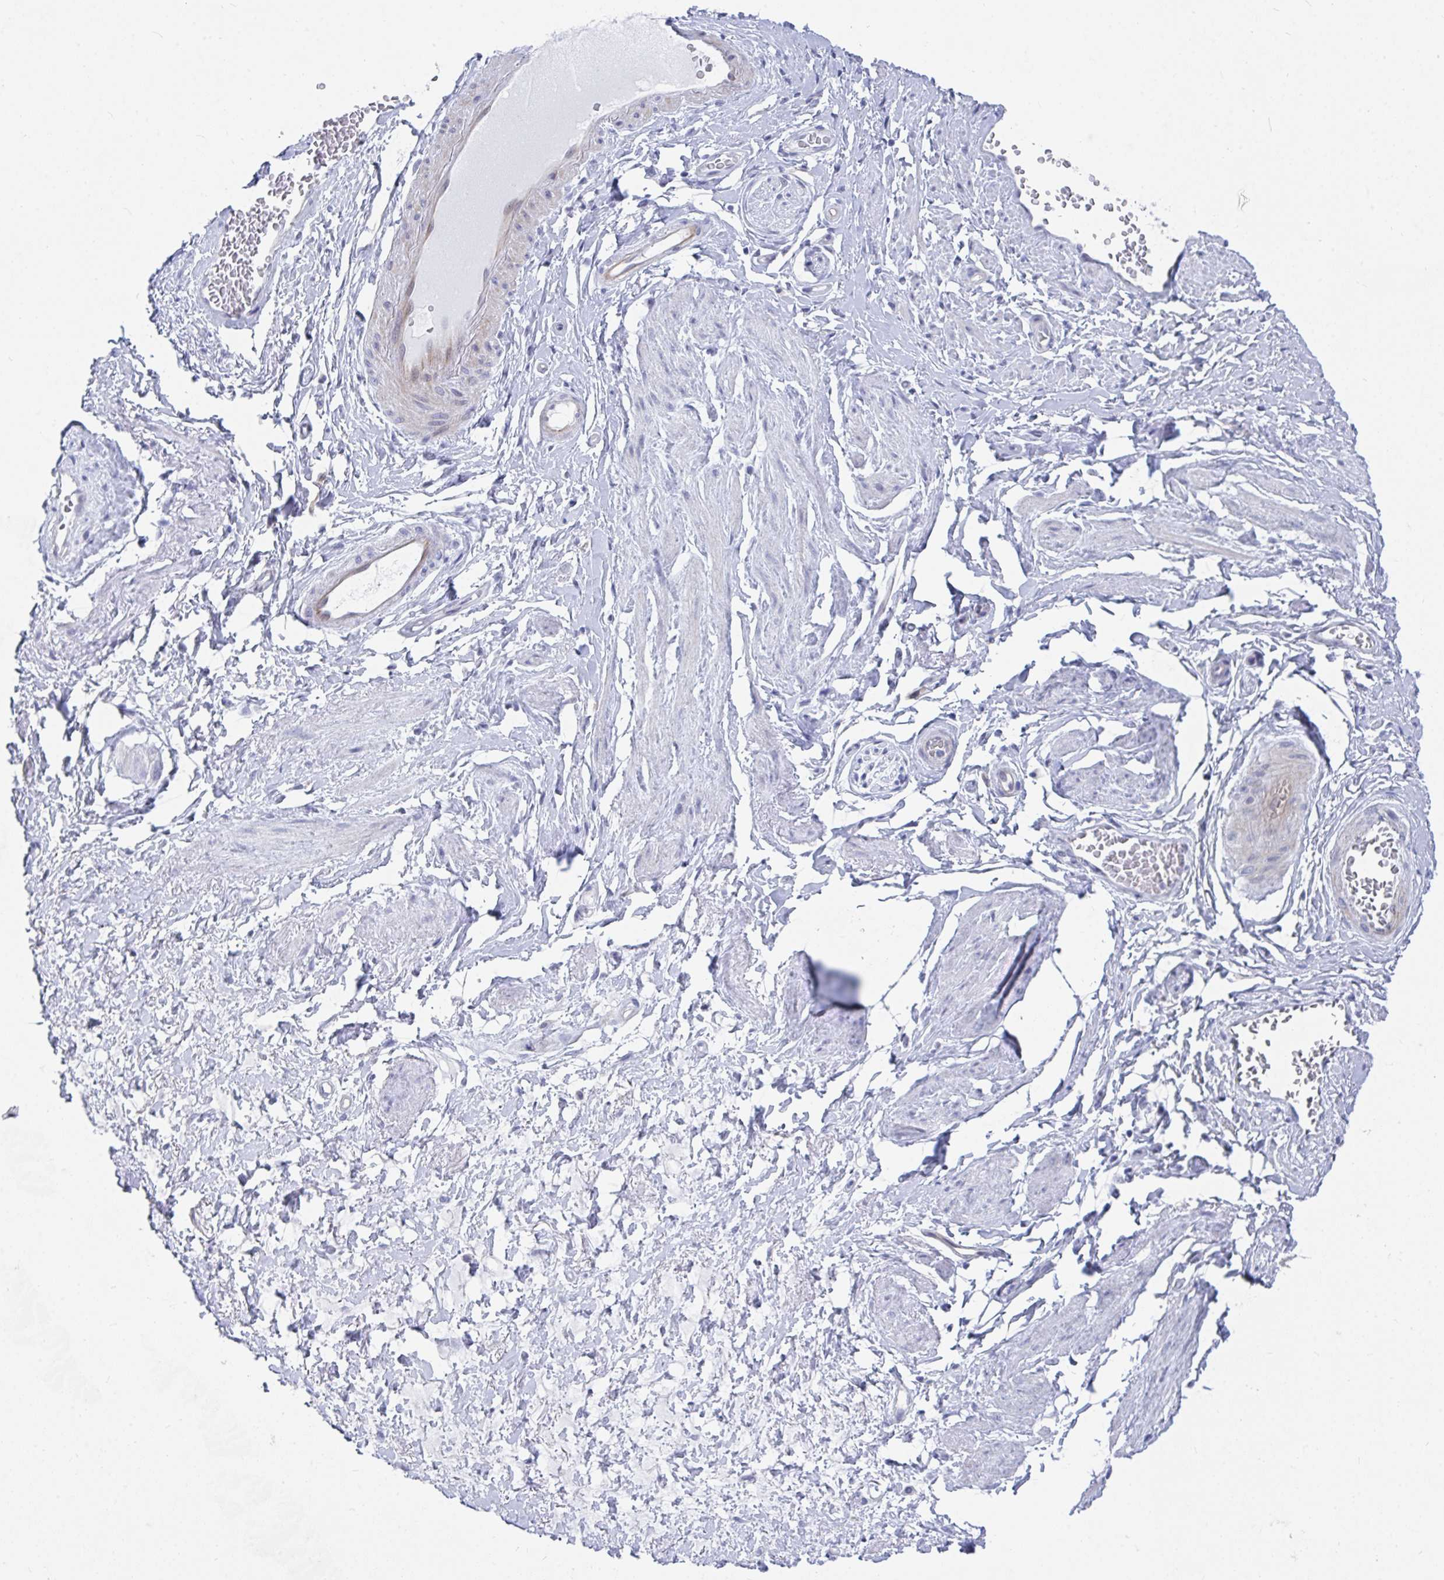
{"staining": {"intensity": "negative", "quantity": "none", "location": "none"}, "tissue": "adipose tissue", "cell_type": "Adipocytes", "image_type": "normal", "snomed": [{"axis": "morphology", "description": "Normal tissue, NOS"}, {"axis": "topography", "description": "Vagina"}, {"axis": "topography", "description": "Peripheral nerve tissue"}], "caption": "This is an immunohistochemistry (IHC) micrograph of unremarkable human adipose tissue. There is no staining in adipocytes.", "gene": "DAOA", "patient": {"sex": "female", "age": 71}}